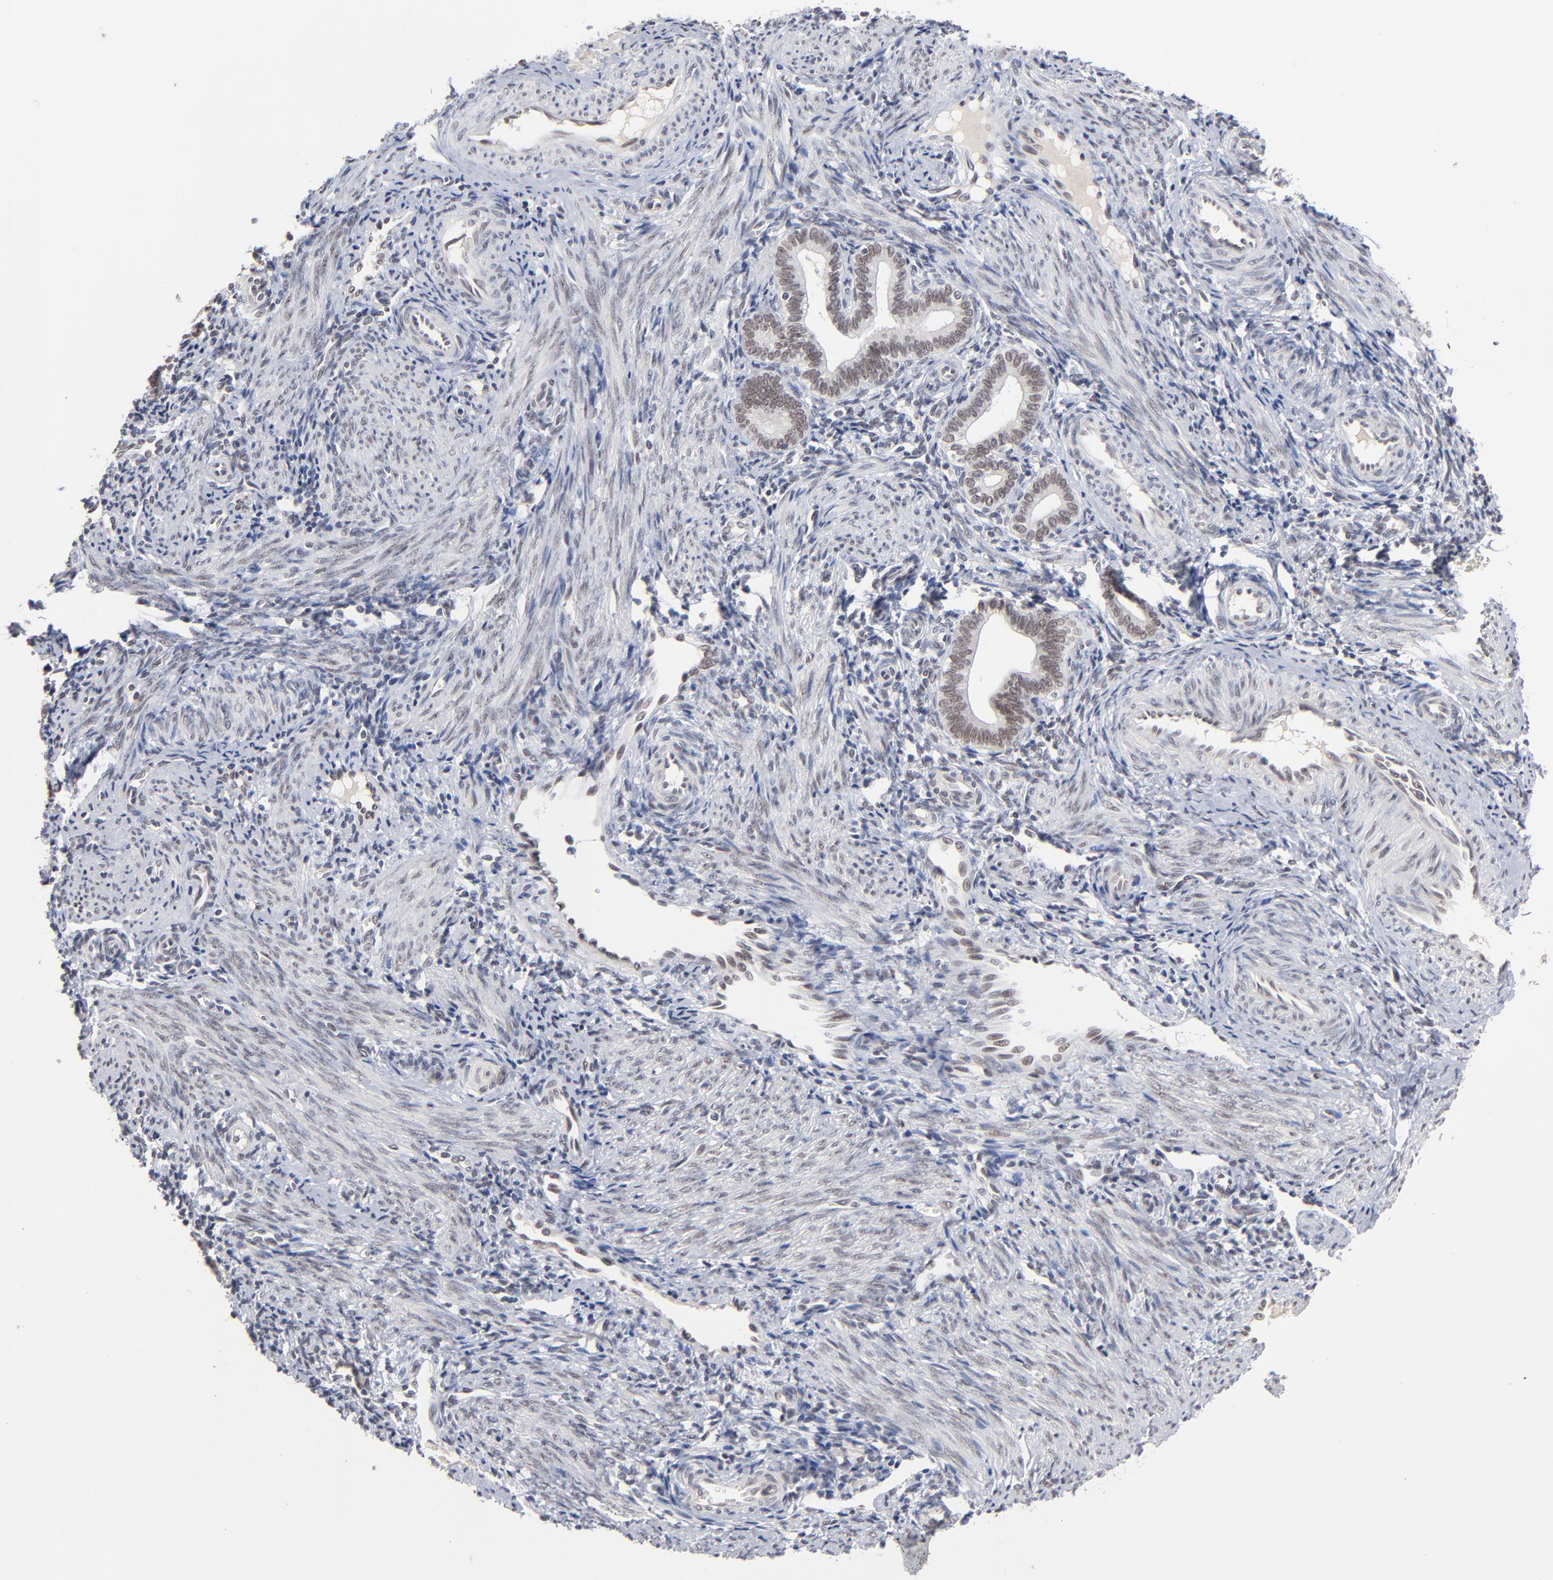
{"staining": {"intensity": "negative", "quantity": "none", "location": "none"}, "tissue": "endometrium", "cell_type": "Cells in endometrial stroma", "image_type": "normal", "snomed": [{"axis": "morphology", "description": "Normal tissue, NOS"}, {"axis": "topography", "description": "Uterus"}, {"axis": "topography", "description": "Endometrium"}], "caption": "IHC micrograph of benign endometrium: human endometrium stained with DAB demonstrates no significant protein staining in cells in endometrial stroma.", "gene": "MBIP", "patient": {"sex": "female", "age": 33}}